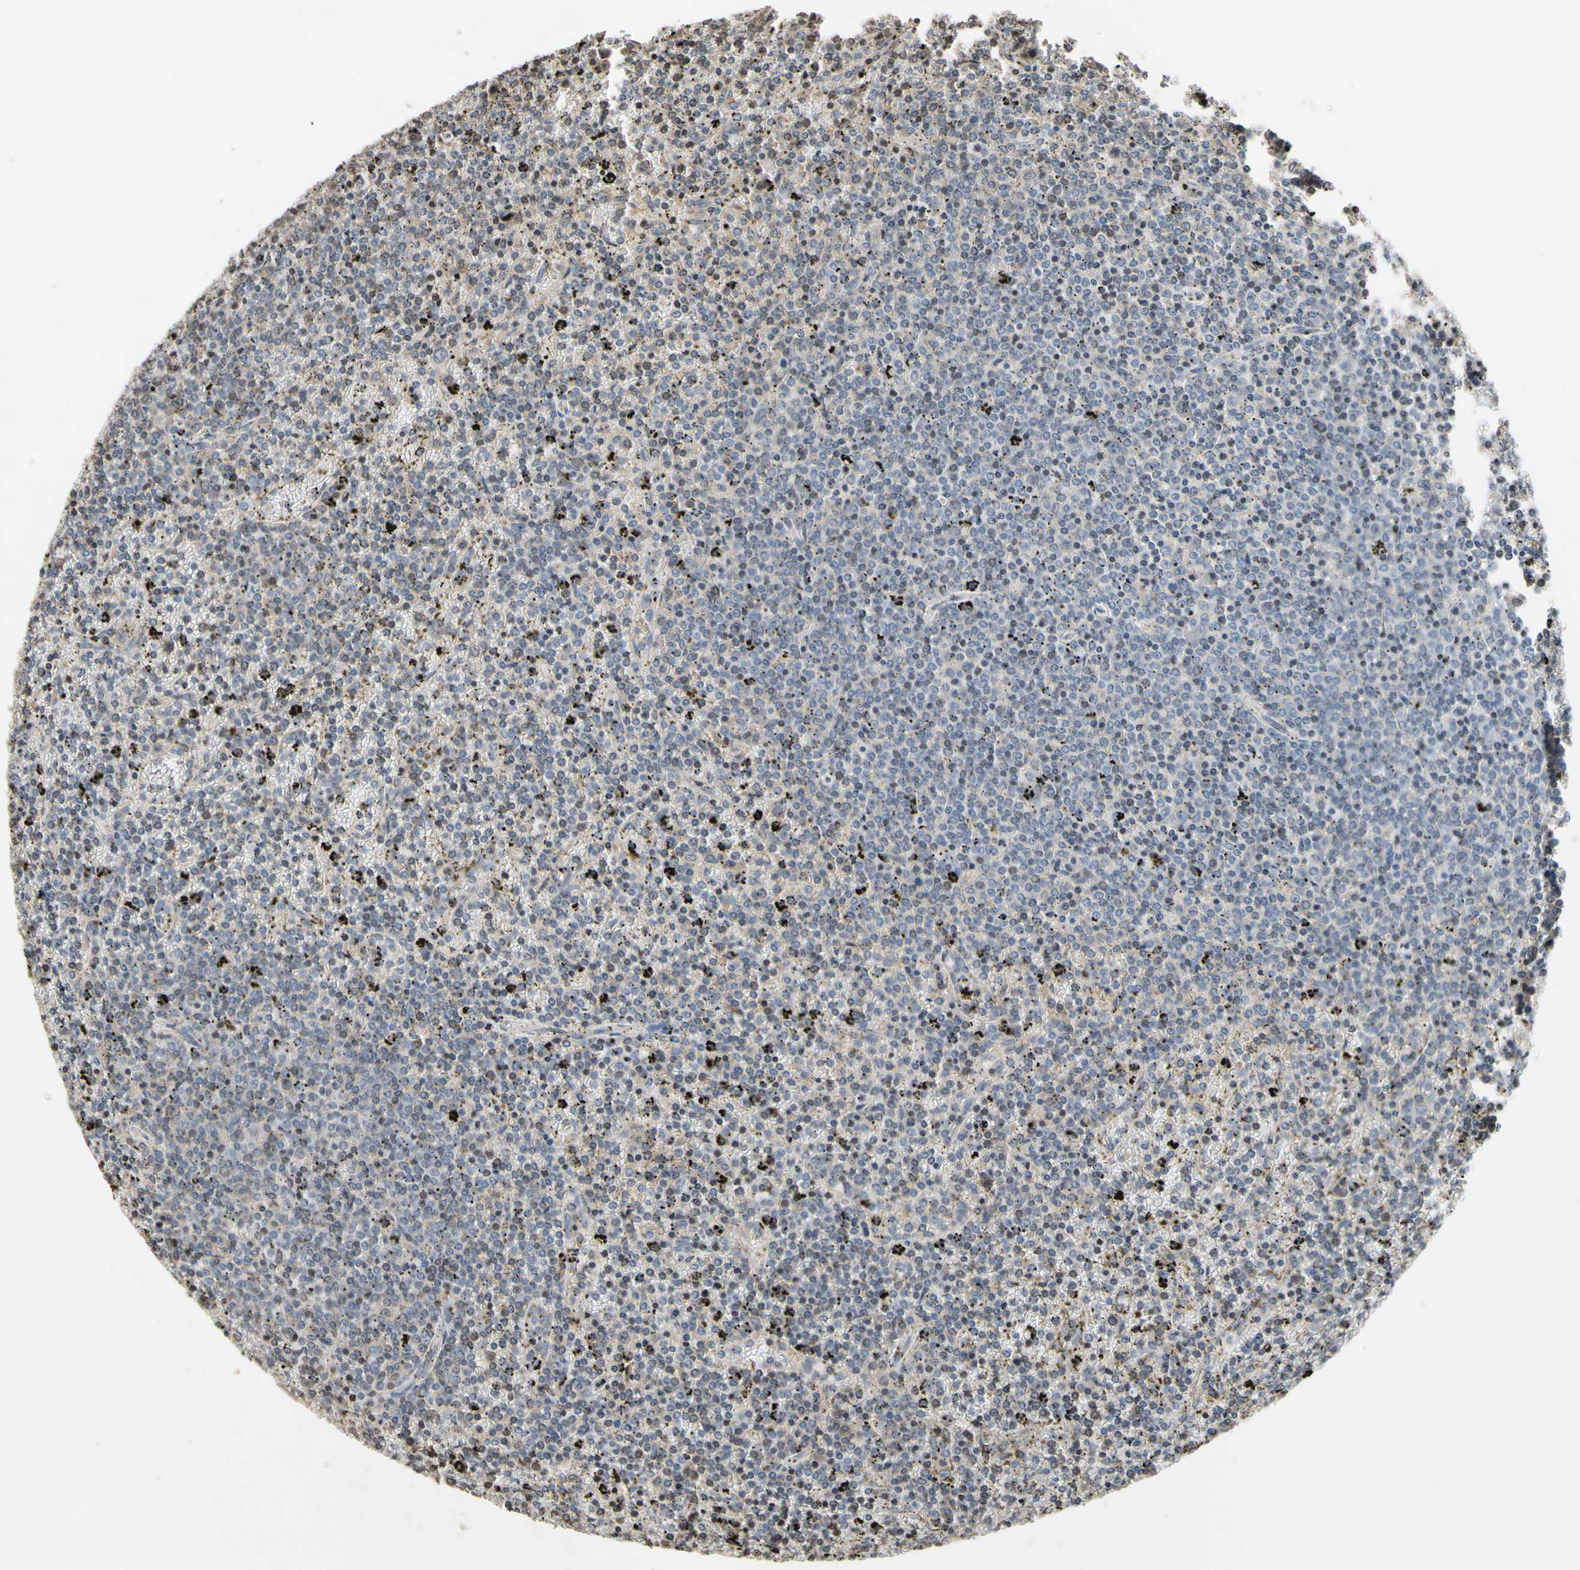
{"staining": {"intensity": "negative", "quantity": "none", "location": "none"}, "tissue": "lymphoma", "cell_type": "Tumor cells", "image_type": "cancer", "snomed": [{"axis": "morphology", "description": "Malignant lymphoma, non-Hodgkin's type, Low grade"}, {"axis": "topography", "description": "Spleen"}], "caption": "Immunohistochemistry of human low-grade malignant lymphoma, non-Hodgkin's type reveals no expression in tumor cells.", "gene": "ARG1", "patient": {"sex": "female", "age": 77}}